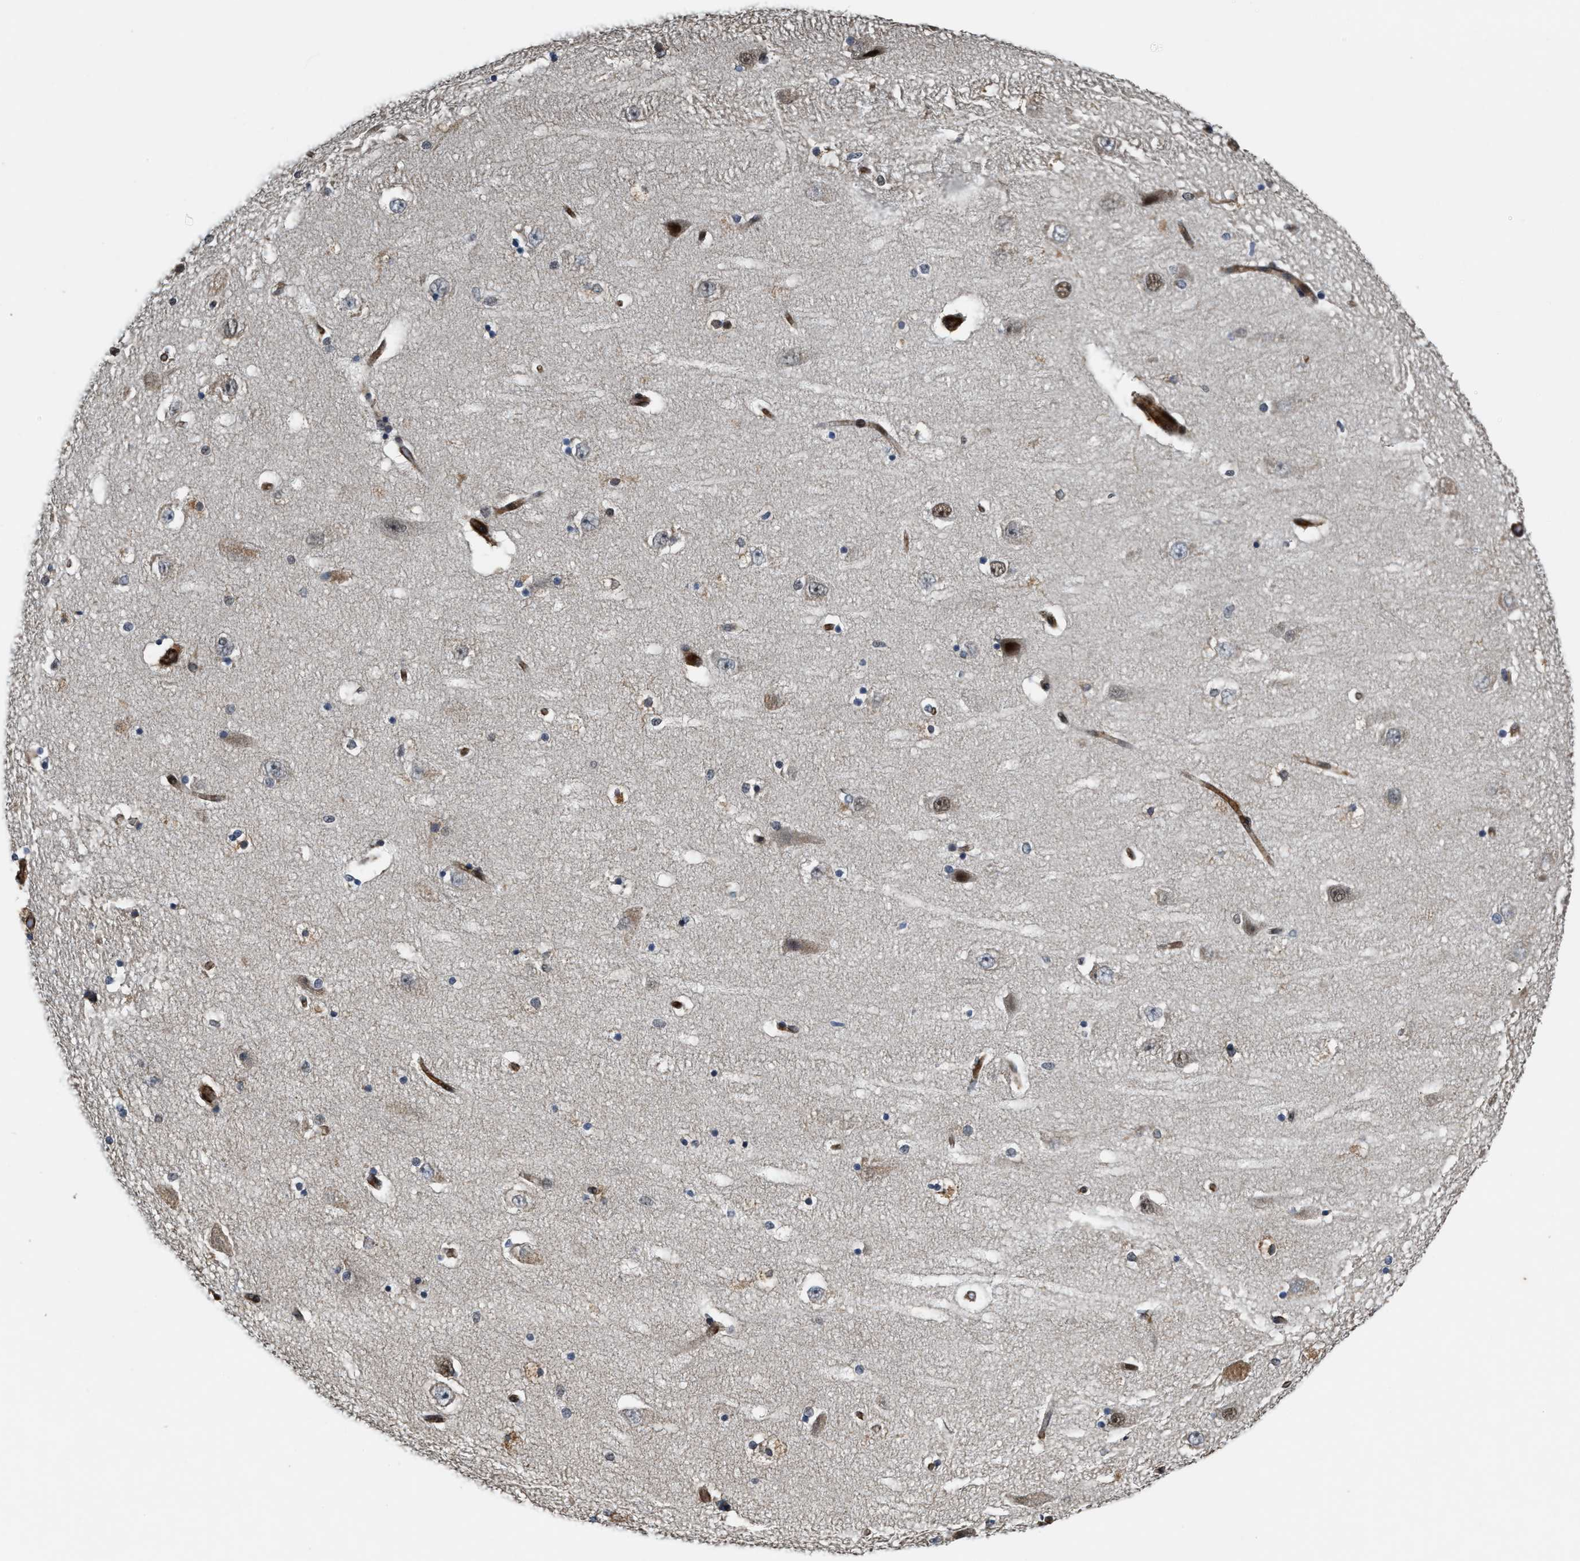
{"staining": {"intensity": "moderate", "quantity": "<25%", "location": "cytoplasmic/membranous"}, "tissue": "hippocampus", "cell_type": "Glial cells", "image_type": "normal", "snomed": [{"axis": "morphology", "description": "Normal tissue, NOS"}, {"axis": "topography", "description": "Hippocampus"}], "caption": "Immunohistochemical staining of normal human hippocampus exhibits <25% levels of moderate cytoplasmic/membranous protein staining in approximately <25% of glial cells.", "gene": "DPF2", "patient": {"sex": "female", "age": 54}}